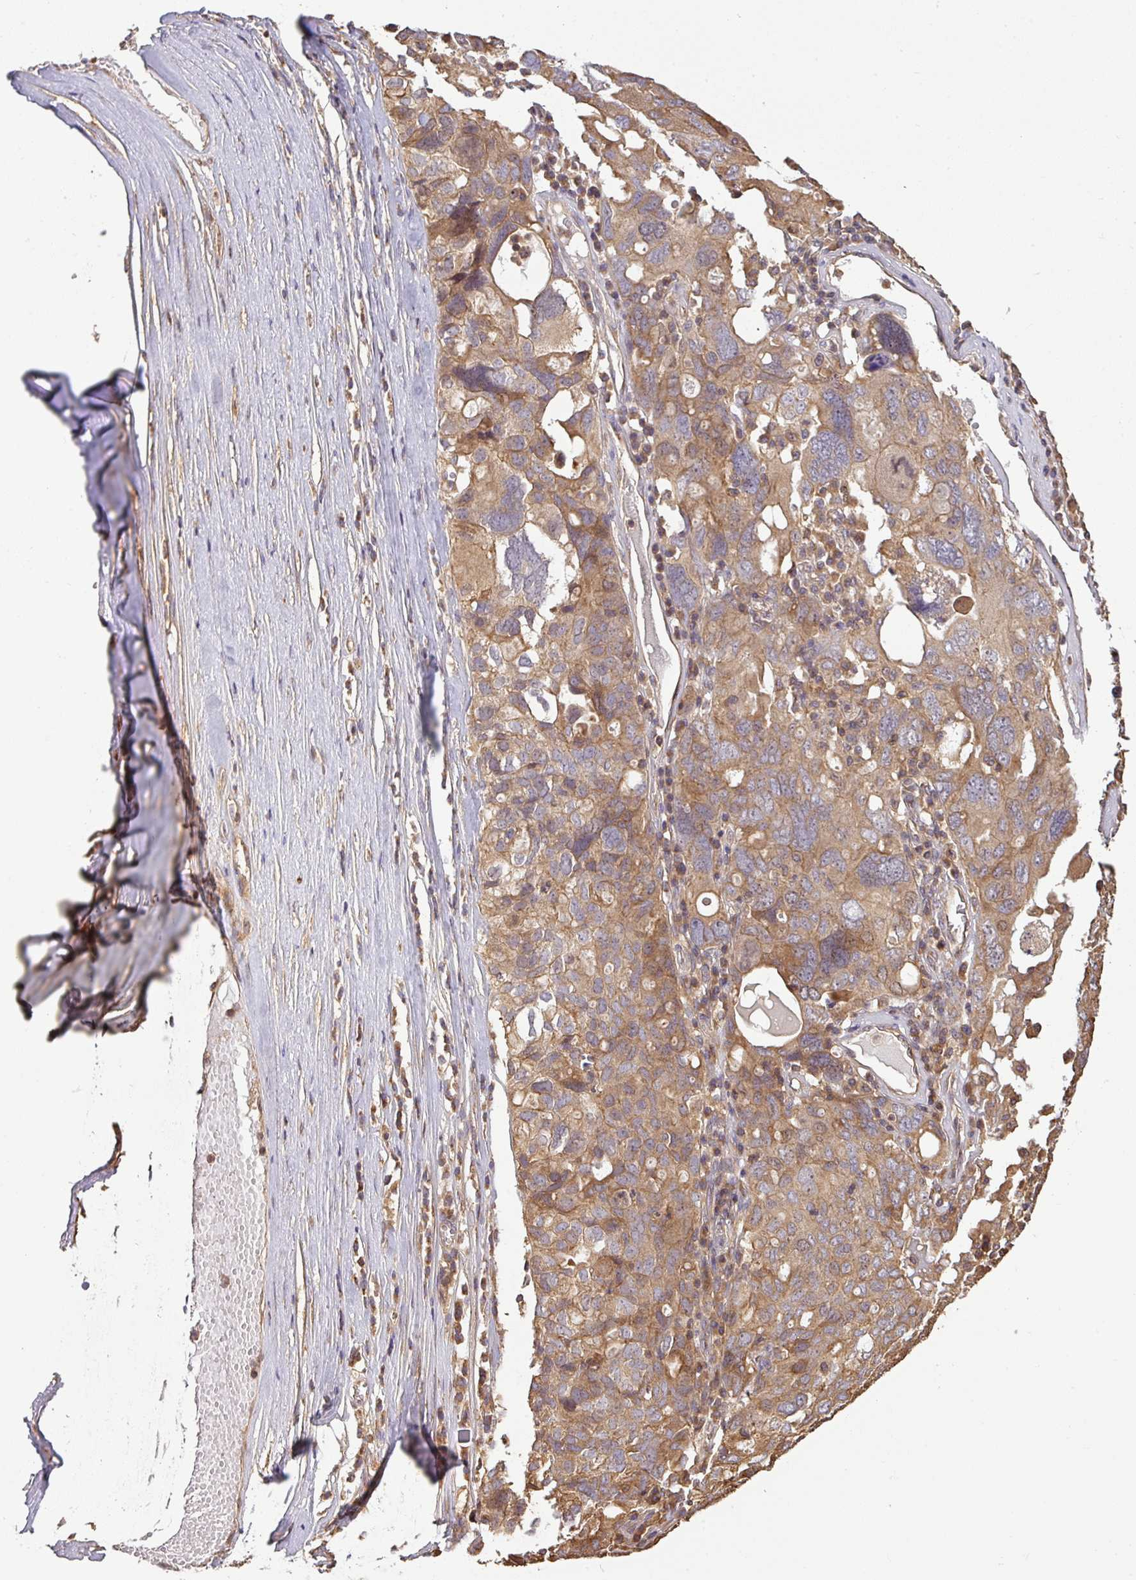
{"staining": {"intensity": "moderate", "quantity": ">75%", "location": "cytoplasmic/membranous"}, "tissue": "ovarian cancer", "cell_type": "Tumor cells", "image_type": "cancer", "snomed": [{"axis": "morphology", "description": "Carcinoma, endometroid"}, {"axis": "topography", "description": "Ovary"}], "caption": "A histopathology image of human ovarian endometroid carcinoma stained for a protein exhibits moderate cytoplasmic/membranous brown staining in tumor cells.", "gene": "VENTX", "patient": {"sex": "female", "age": 62}}